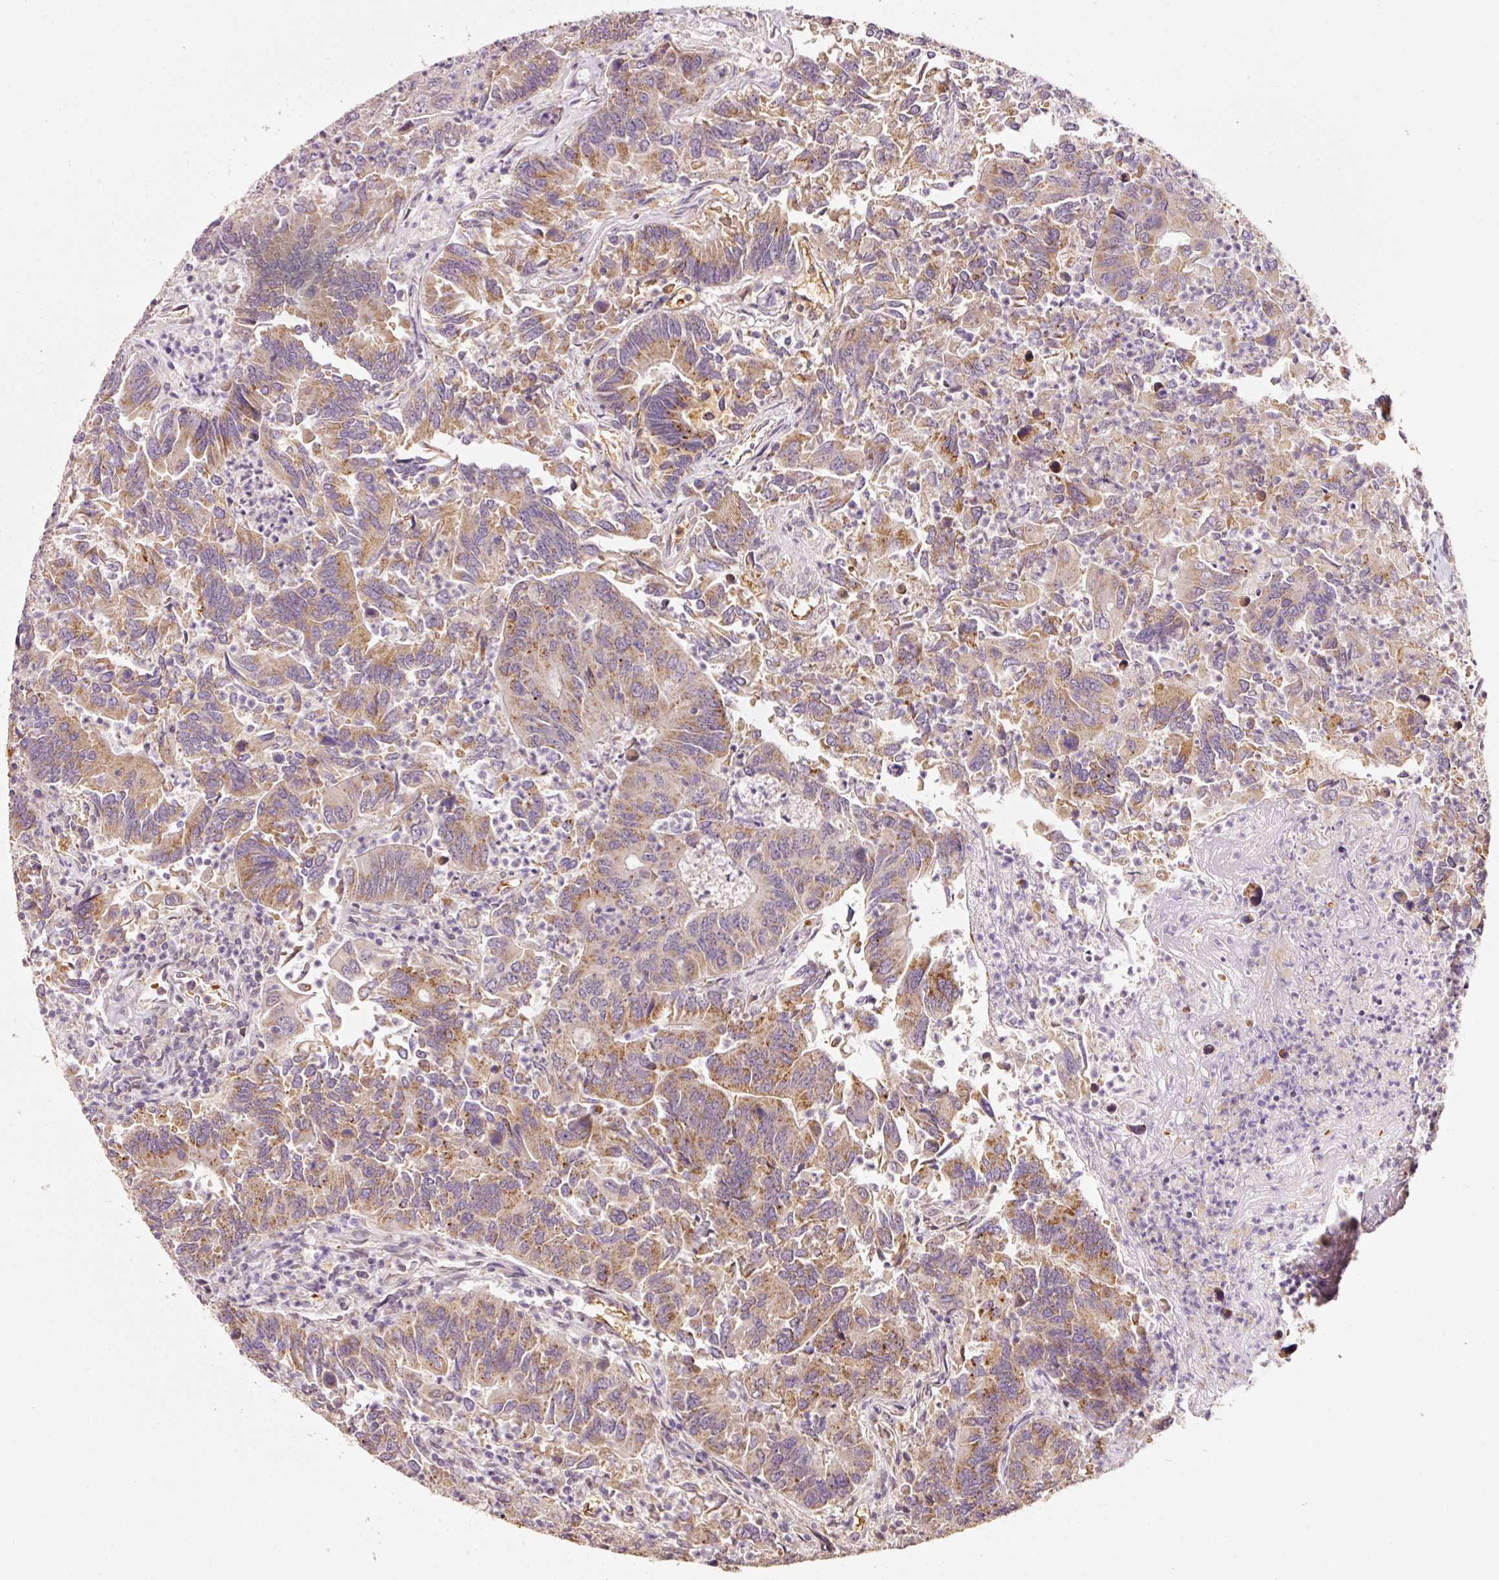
{"staining": {"intensity": "moderate", "quantity": ">75%", "location": "cytoplasmic/membranous"}, "tissue": "colorectal cancer", "cell_type": "Tumor cells", "image_type": "cancer", "snomed": [{"axis": "morphology", "description": "Adenocarcinoma, NOS"}, {"axis": "topography", "description": "Colon"}], "caption": "IHC micrograph of human adenocarcinoma (colorectal) stained for a protein (brown), which reveals medium levels of moderate cytoplasmic/membranous expression in approximately >75% of tumor cells.", "gene": "ZNF460", "patient": {"sex": "female", "age": 67}}